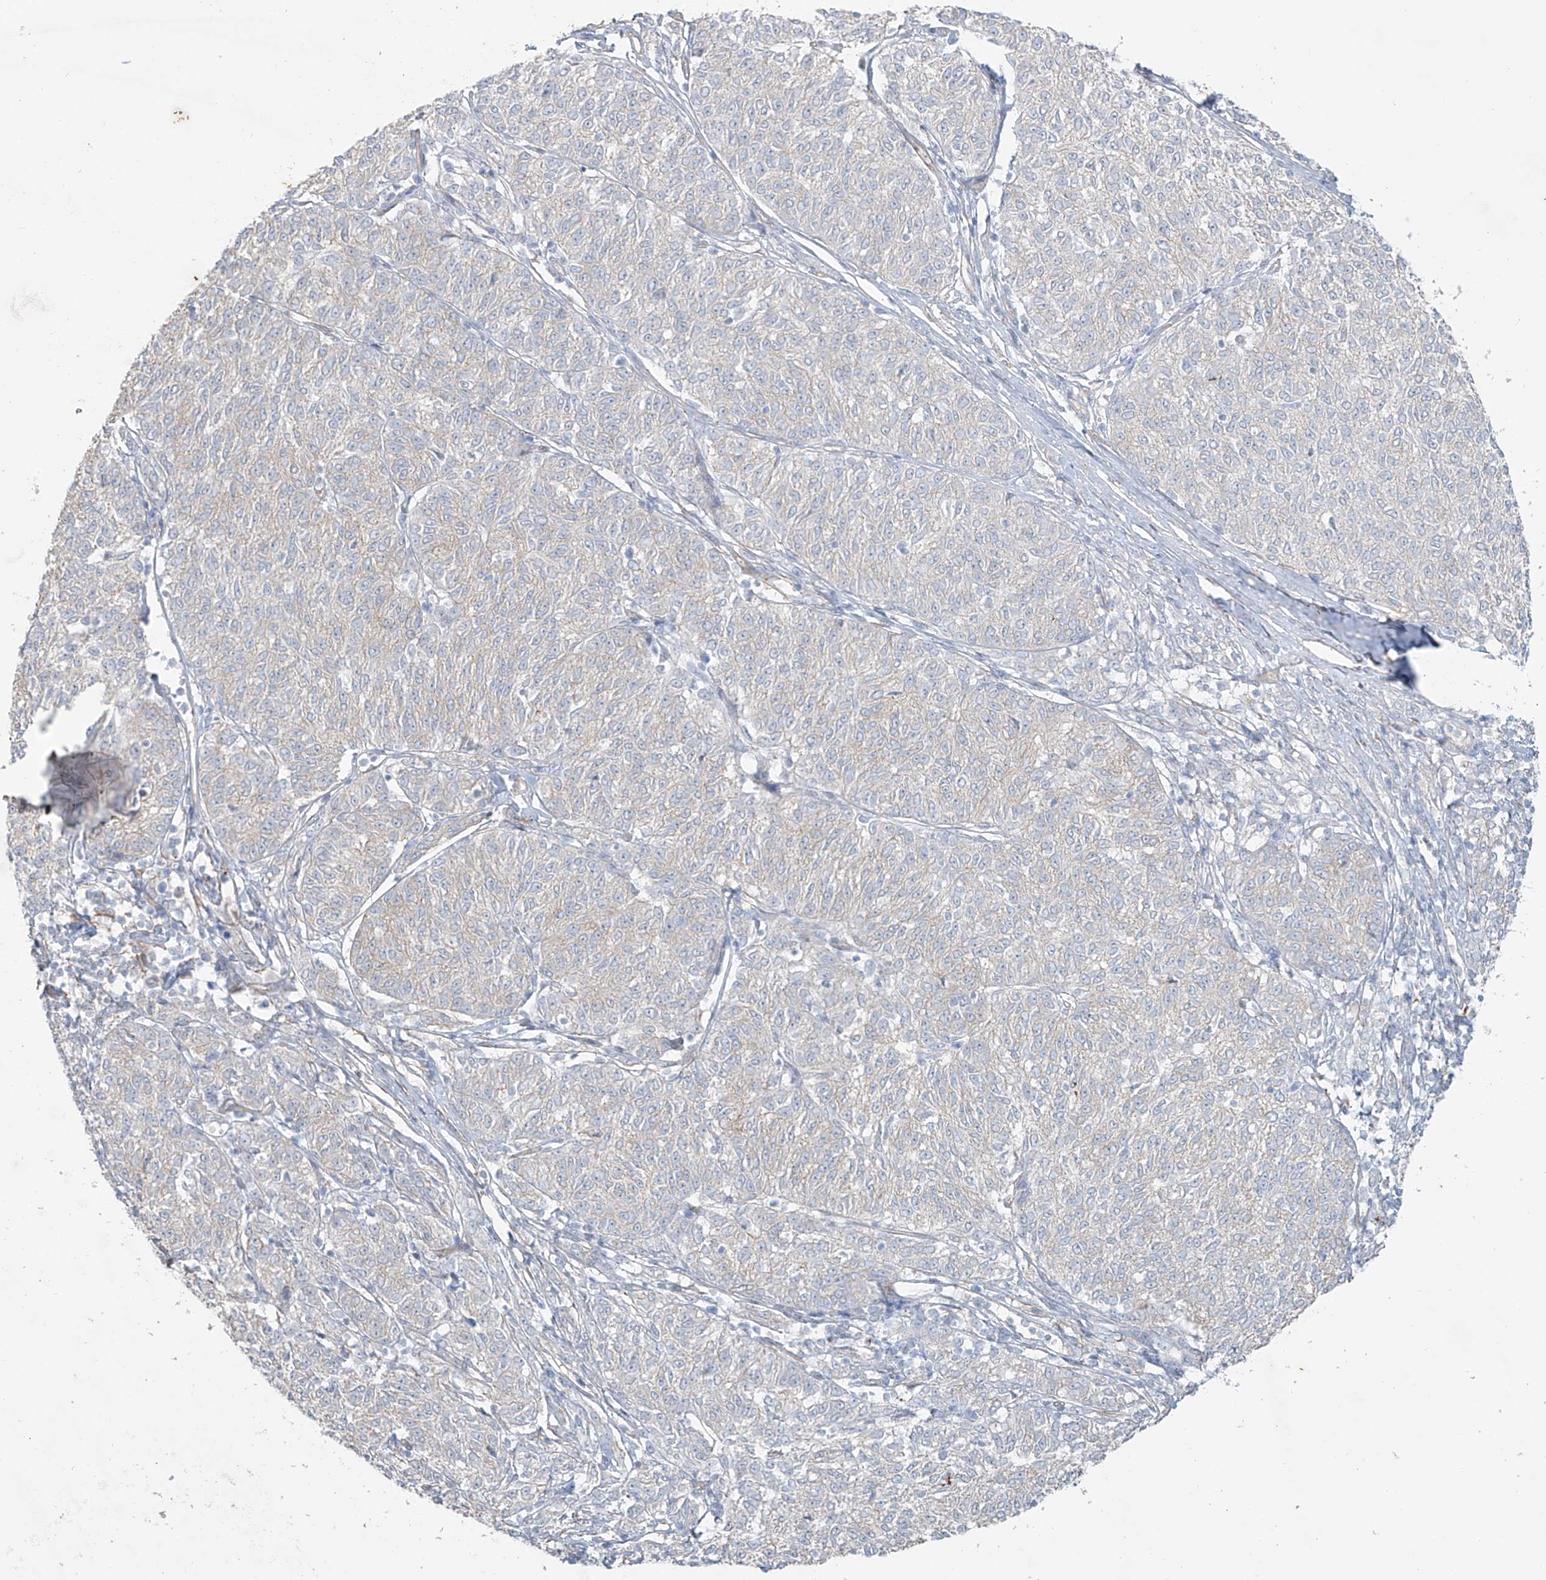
{"staining": {"intensity": "negative", "quantity": "none", "location": "none"}, "tissue": "melanoma", "cell_type": "Tumor cells", "image_type": "cancer", "snomed": [{"axis": "morphology", "description": "Malignant melanoma, NOS"}, {"axis": "topography", "description": "Skin"}], "caption": "An image of malignant melanoma stained for a protein displays no brown staining in tumor cells.", "gene": "TUBE1", "patient": {"sex": "female", "age": 72}}